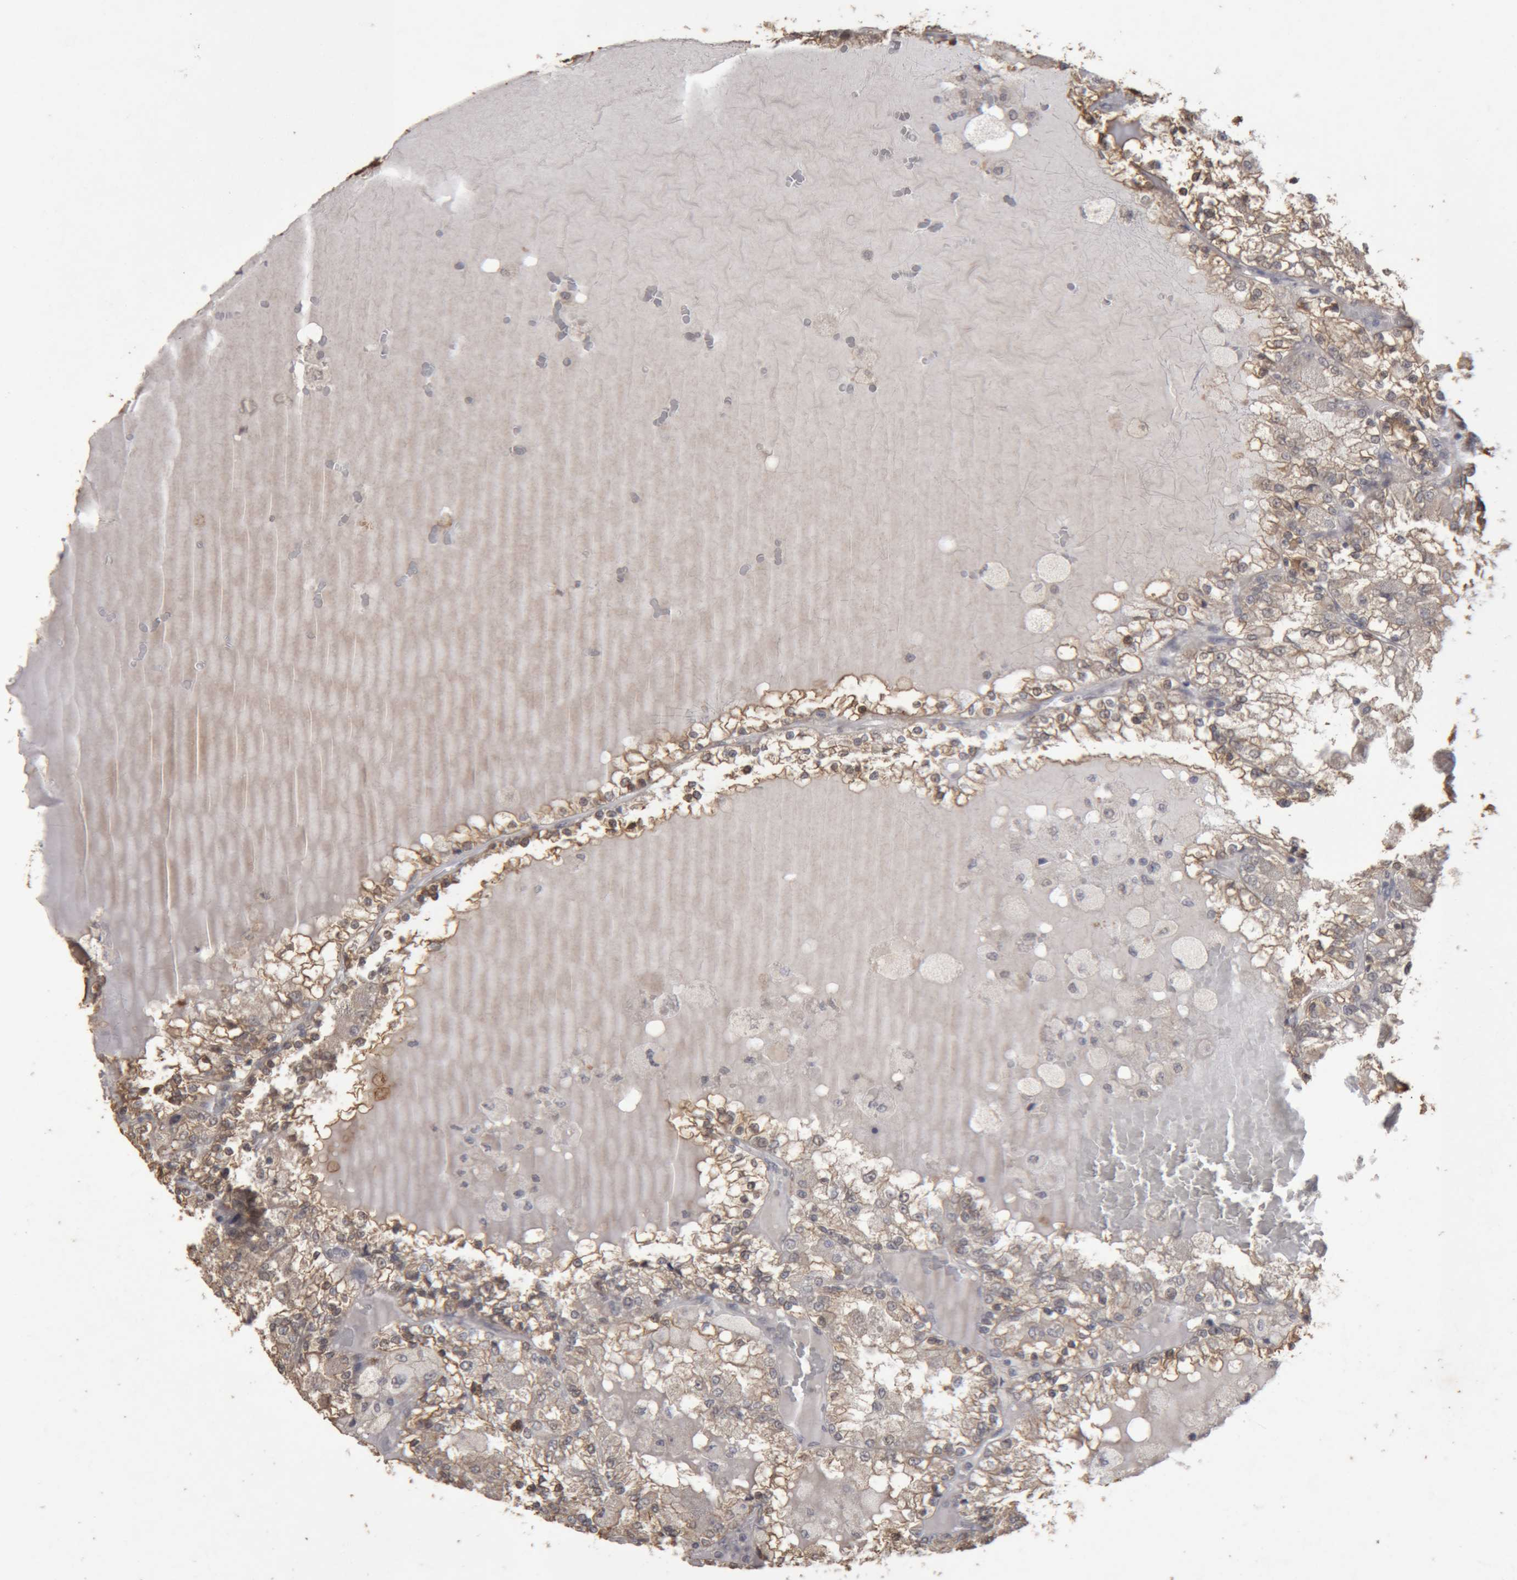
{"staining": {"intensity": "weak", "quantity": ">75%", "location": "cytoplasmic/membranous"}, "tissue": "renal cancer", "cell_type": "Tumor cells", "image_type": "cancer", "snomed": [{"axis": "morphology", "description": "Adenocarcinoma, NOS"}, {"axis": "topography", "description": "Kidney"}], "caption": "IHC (DAB) staining of human adenocarcinoma (renal) reveals weak cytoplasmic/membranous protein staining in approximately >75% of tumor cells.", "gene": "MEP1A", "patient": {"sex": "female", "age": 56}}